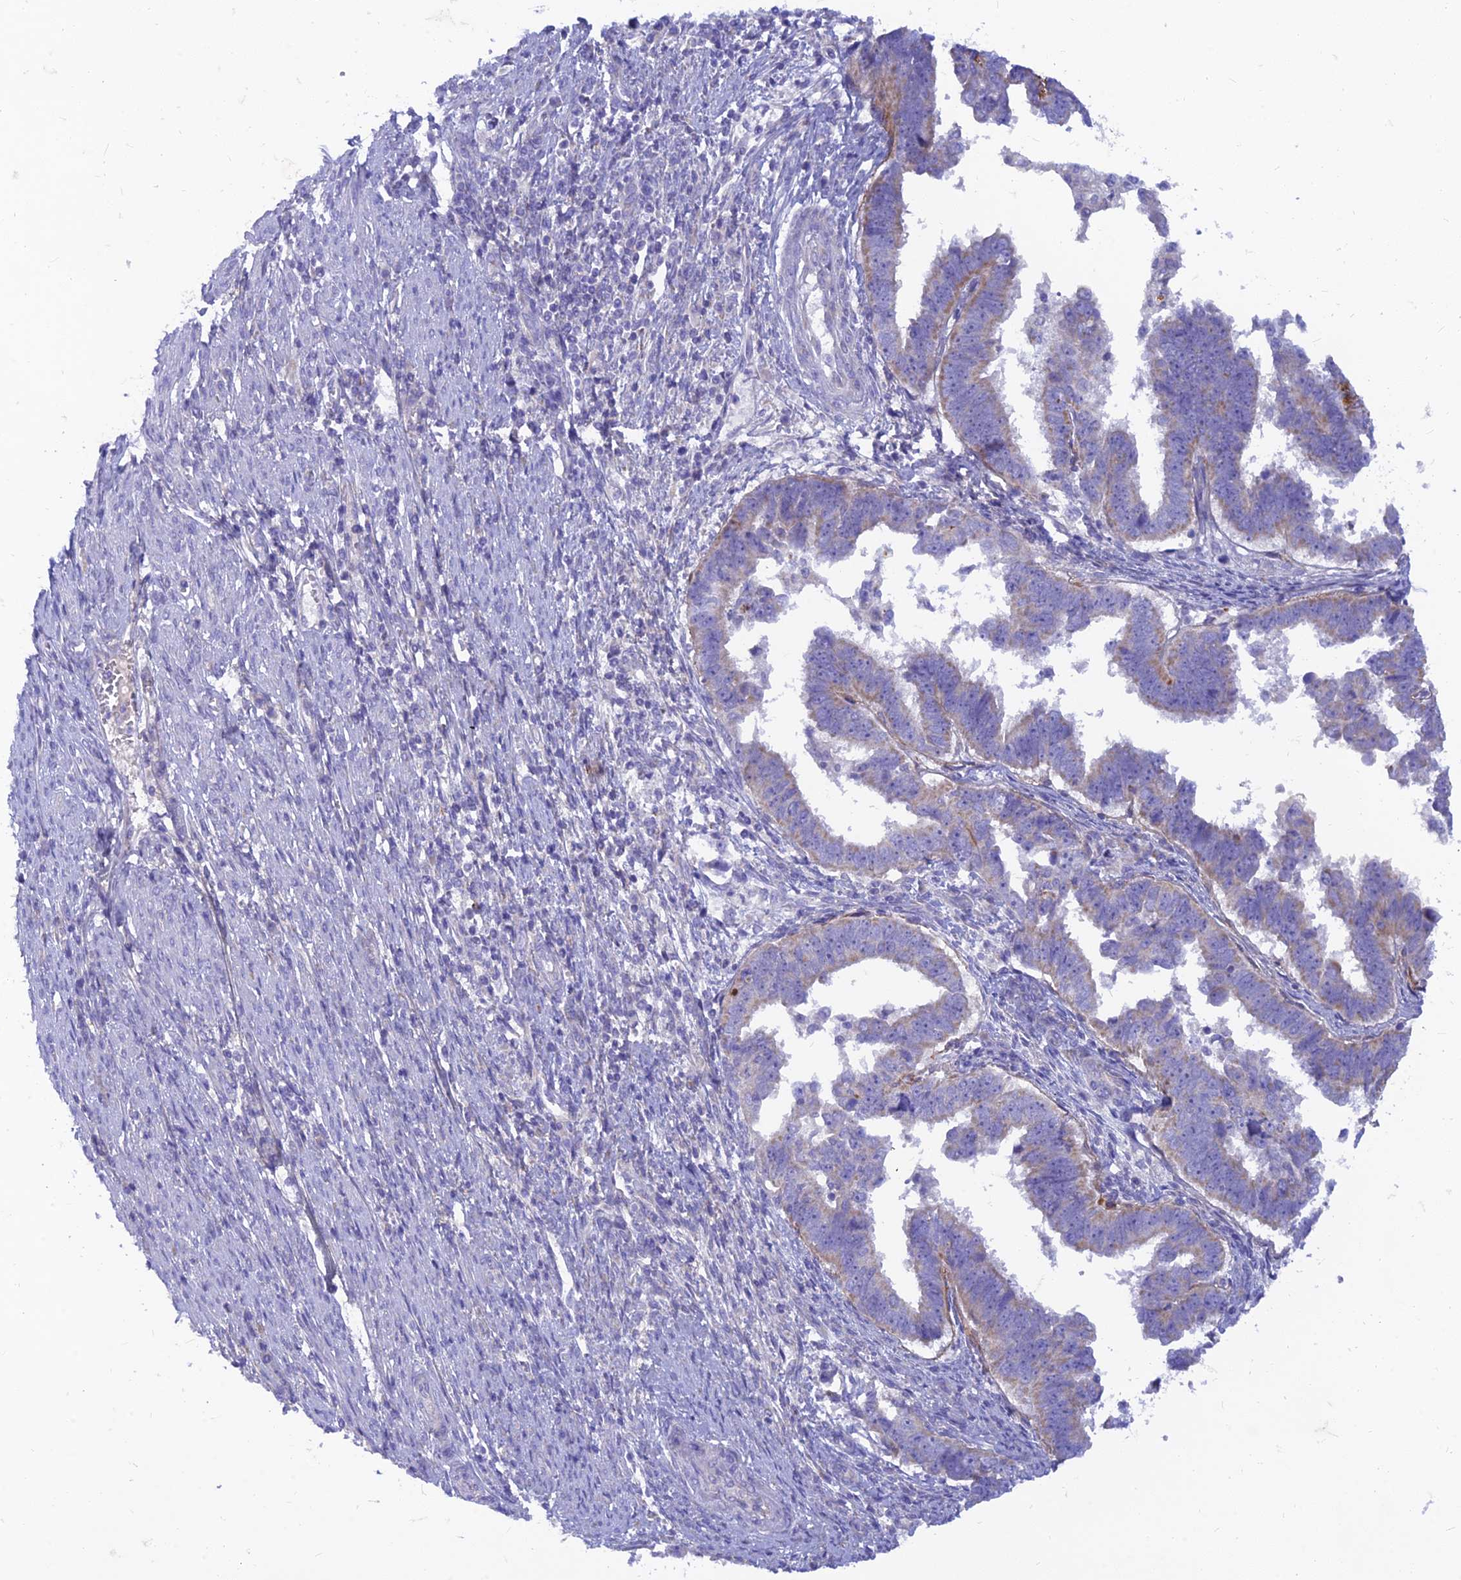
{"staining": {"intensity": "weak", "quantity": "<25%", "location": "cytoplasmic/membranous"}, "tissue": "endometrial cancer", "cell_type": "Tumor cells", "image_type": "cancer", "snomed": [{"axis": "morphology", "description": "Adenocarcinoma, NOS"}, {"axis": "topography", "description": "Endometrium"}], "caption": "DAB (3,3'-diaminobenzidine) immunohistochemical staining of human endometrial adenocarcinoma exhibits no significant expression in tumor cells.", "gene": "TMEM30B", "patient": {"sex": "female", "age": 75}}